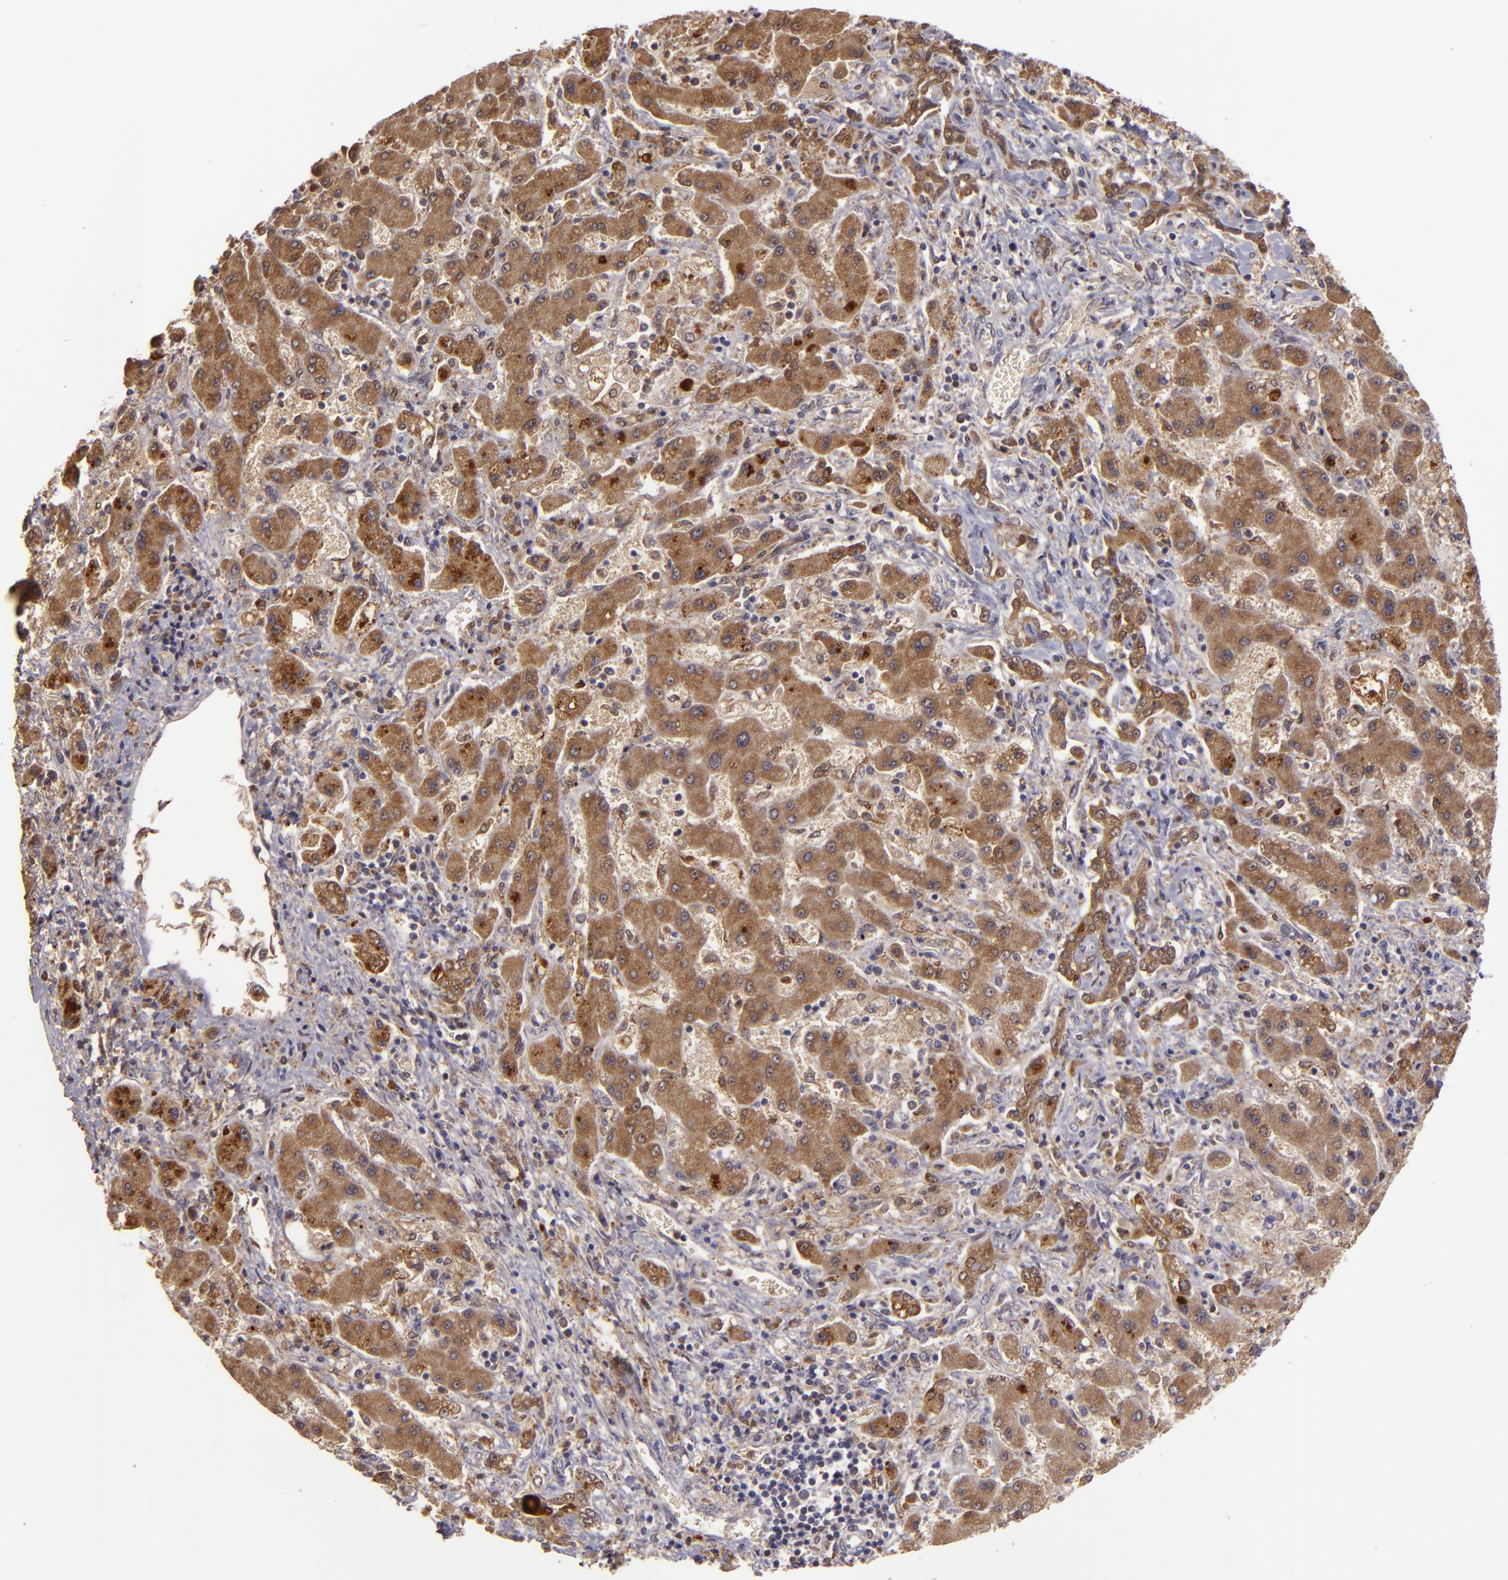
{"staining": {"intensity": "moderate", "quantity": ">75%", "location": "cytoplasmic/membranous"}, "tissue": "liver cancer", "cell_type": "Tumor cells", "image_type": "cancer", "snomed": [{"axis": "morphology", "description": "Cholangiocarcinoma"}, {"axis": "topography", "description": "Liver"}], "caption": "Liver cholangiocarcinoma tissue reveals moderate cytoplasmic/membranous staining in approximately >75% of tumor cells, visualized by immunohistochemistry.", "gene": "FHIT", "patient": {"sex": "male", "age": 50}}